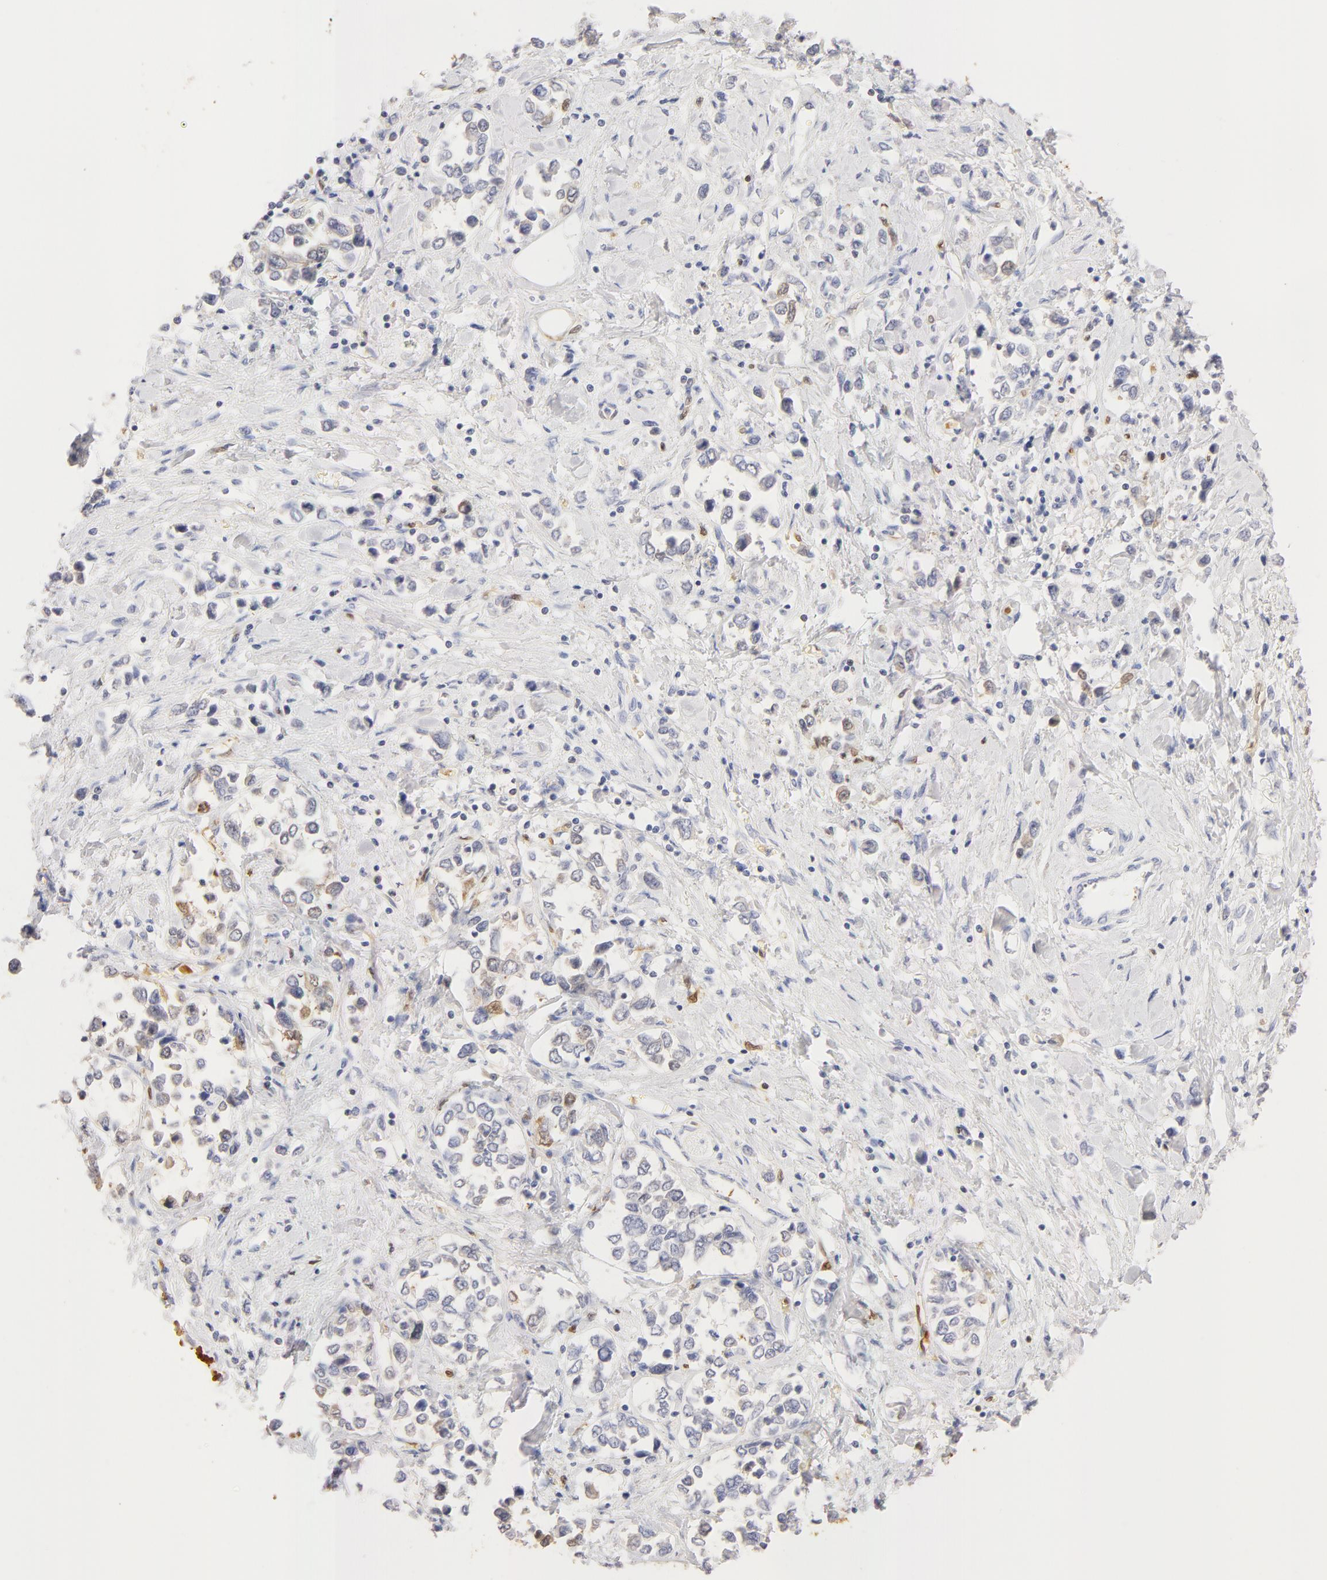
{"staining": {"intensity": "negative", "quantity": "none", "location": "none"}, "tissue": "stomach cancer", "cell_type": "Tumor cells", "image_type": "cancer", "snomed": [{"axis": "morphology", "description": "Adenocarcinoma, NOS"}, {"axis": "topography", "description": "Stomach, upper"}], "caption": "Immunohistochemistry histopathology image of neoplastic tissue: human stomach cancer stained with DAB reveals no significant protein expression in tumor cells. (DAB (3,3'-diaminobenzidine) IHC with hematoxylin counter stain).", "gene": "CA2", "patient": {"sex": "male", "age": 76}}